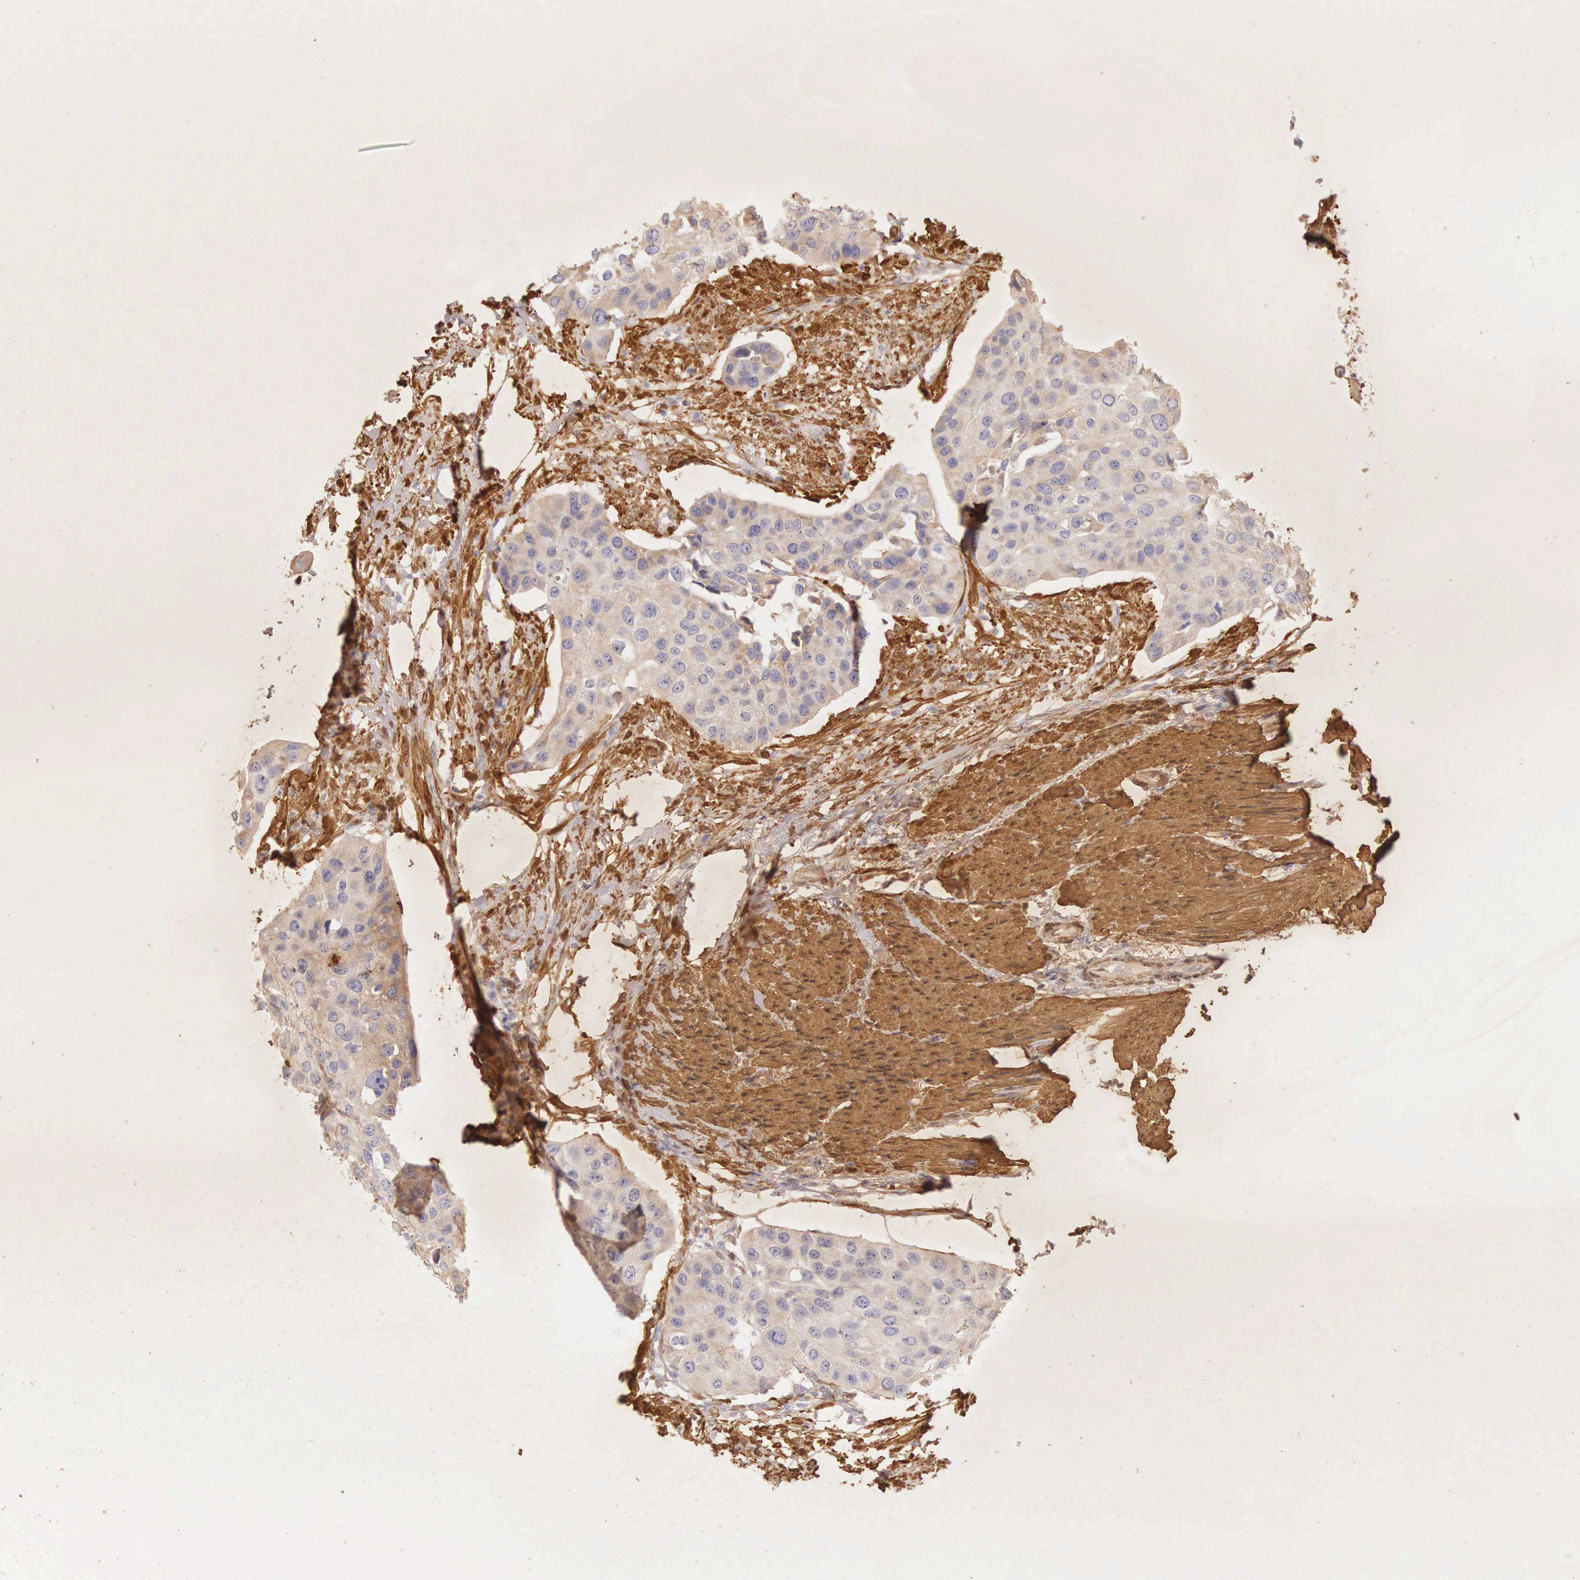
{"staining": {"intensity": "negative", "quantity": "none", "location": "none"}, "tissue": "urothelial cancer", "cell_type": "Tumor cells", "image_type": "cancer", "snomed": [{"axis": "morphology", "description": "Urothelial carcinoma, High grade"}, {"axis": "topography", "description": "Urinary bladder"}], "caption": "High power microscopy histopathology image of an immunohistochemistry (IHC) image of urothelial cancer, revealing no significant positivity in tumor cells. Nuclei are stained in blue.", "gene": "CNN1", "patient": {"sex": "male", "age": 55}}